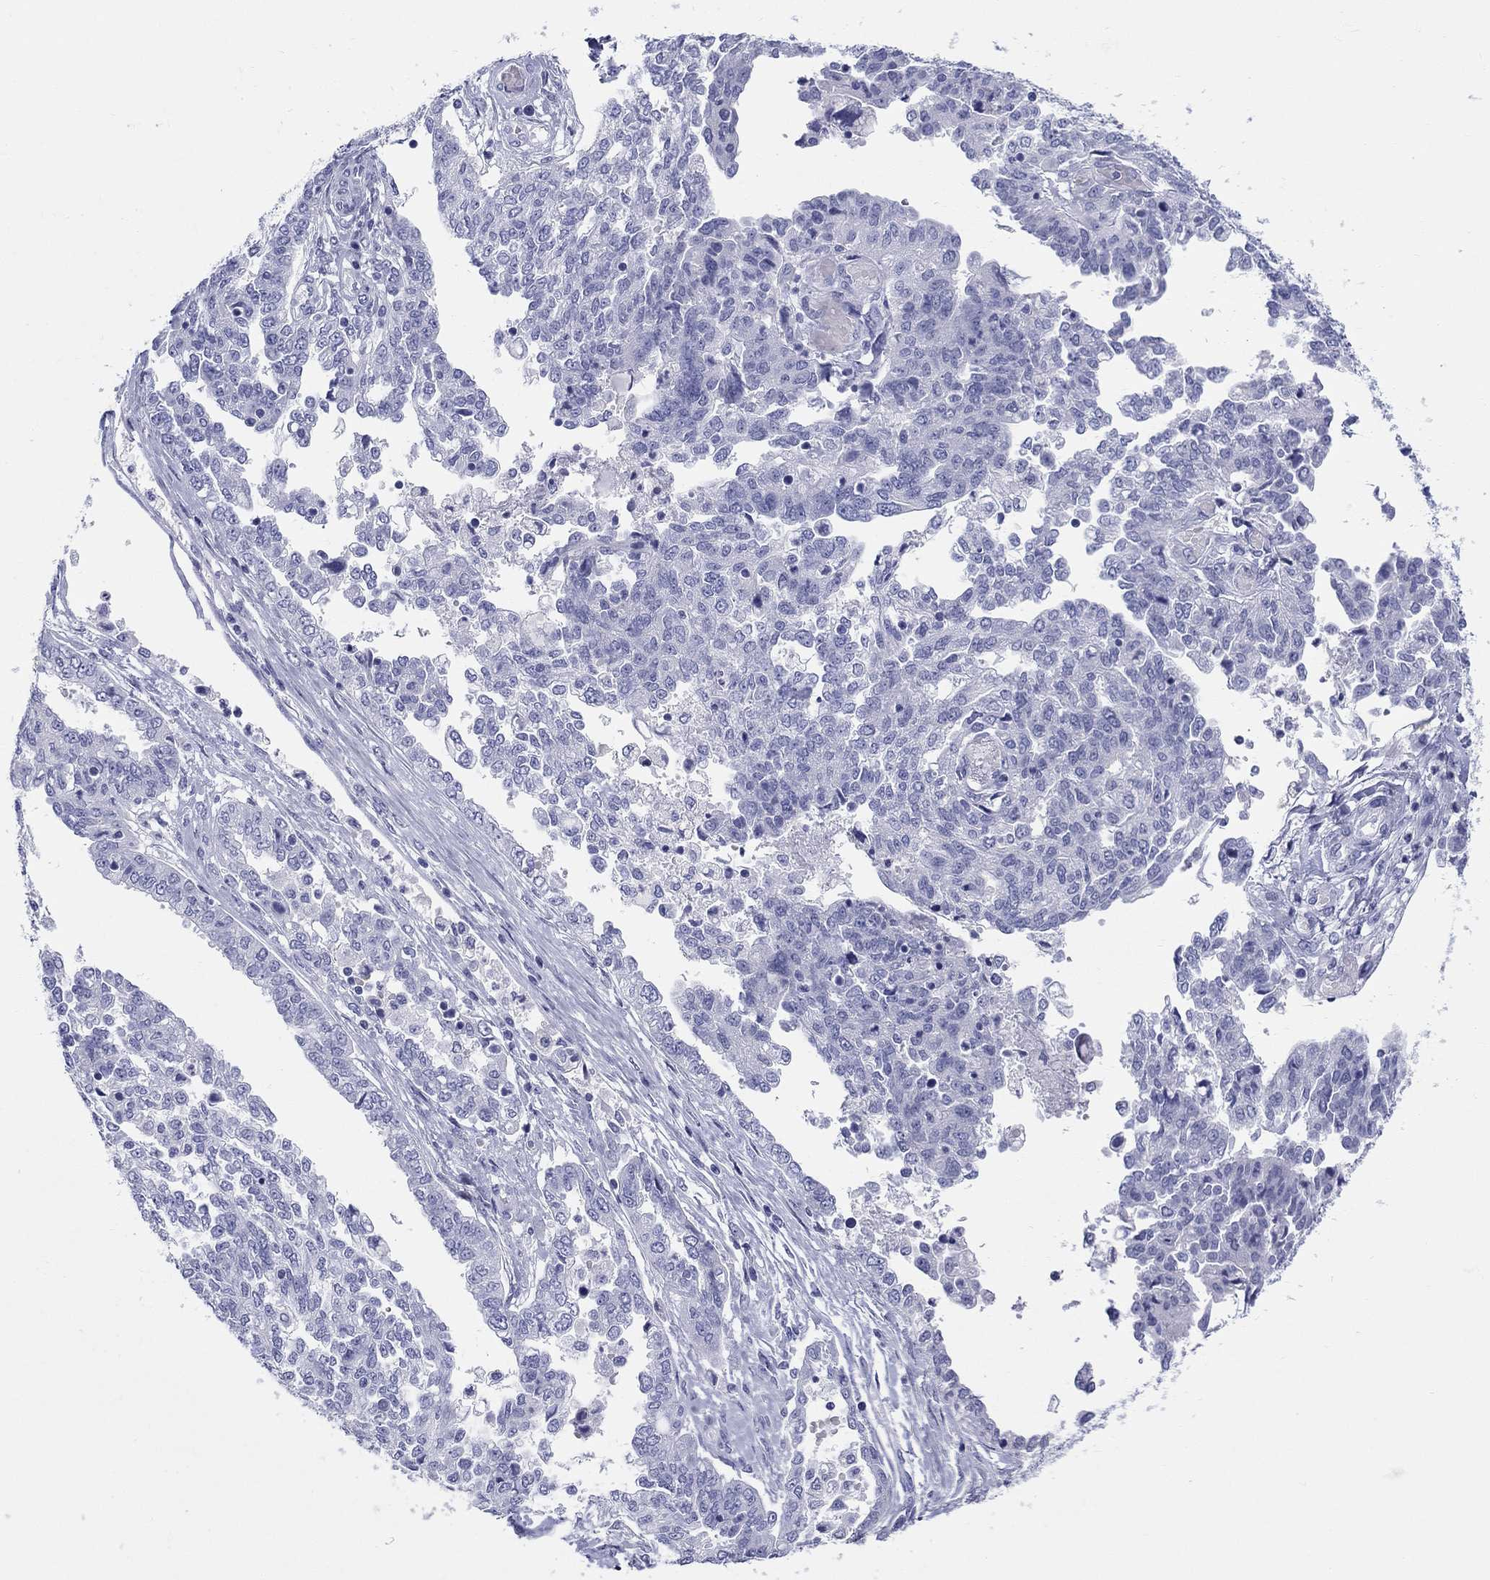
{"staining": {"intensity": "negative", "quantity": "none", "location": "none"}, "tissue": "ovarian cancer", "cell_type": "Tumor cells", "image_type": "cancer", "snomed": [{"axis": "morphology", "description": "Cystadenocarcinoma, serous, NOS"}, {"axis": "topography", "description": "Ovary"}], "caption": "IHC of human serous cystadenocarcinoma (ovarian) displays no expression in tumor cells.", "gene": "LAMP5", "patient": {"sex": "female", "age": 67}}